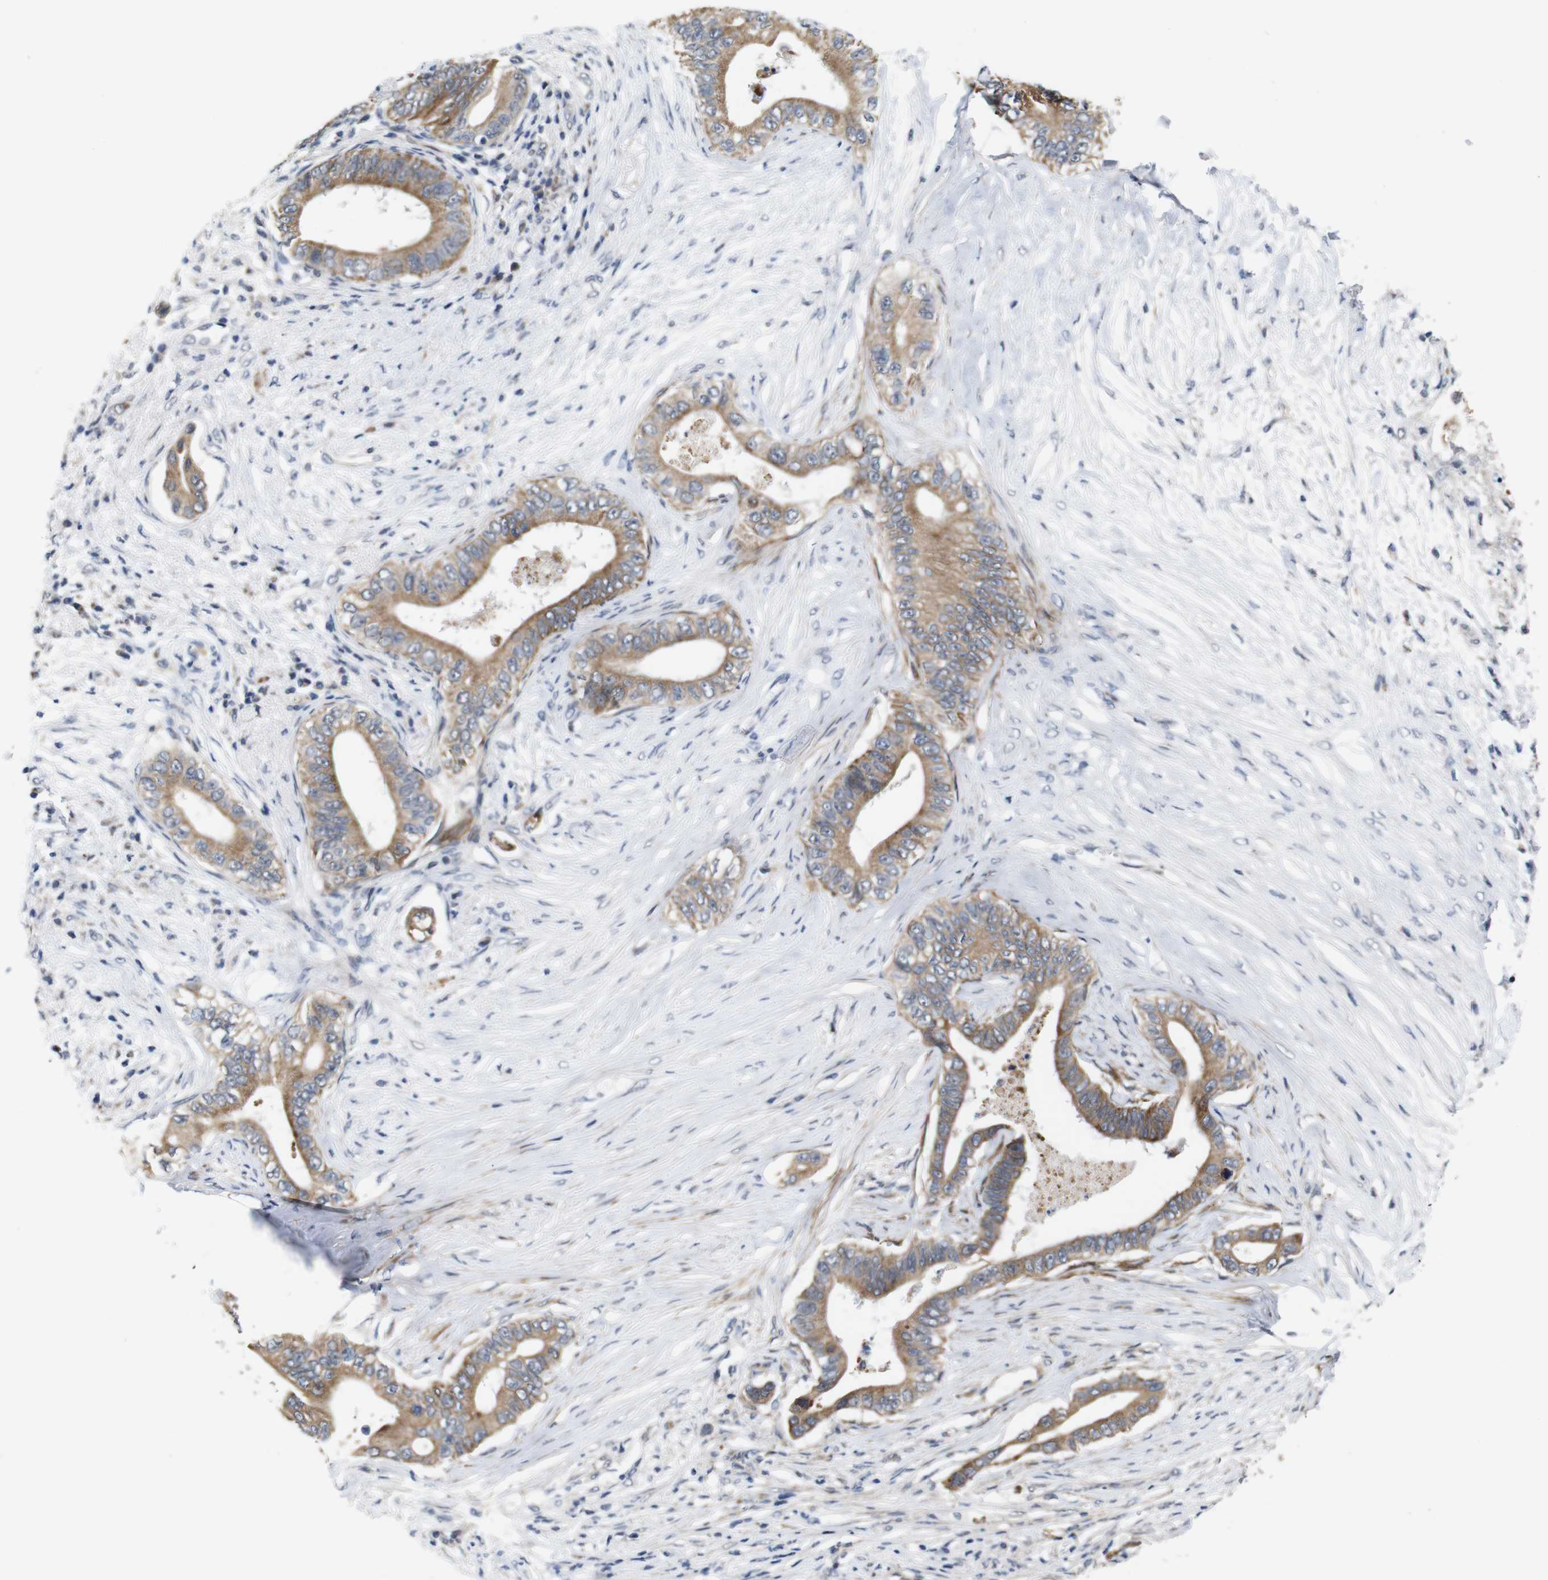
{"staining": {"intensity": "moderate", "quantity": ">75%", "location": "cytoplasmic/membranous"}, "tissue": "pancreatic cancer", "cell_type": "Tumor cells", "image_type": "cancer", "snomed": [{"axis": "morphology", "description": "Adenocarcinoma, NOS"}, {"axis": "topography", "description": "Pancreas"}], "caption": "Adenocarcinoma (pancreatic) stained for a protein (brown) shows moderate cytoplasmic/membranous positive expression in about >75% of tumor cells.", "gene": "ATP7B", "patient": {"sex": "male", "age": 77}}